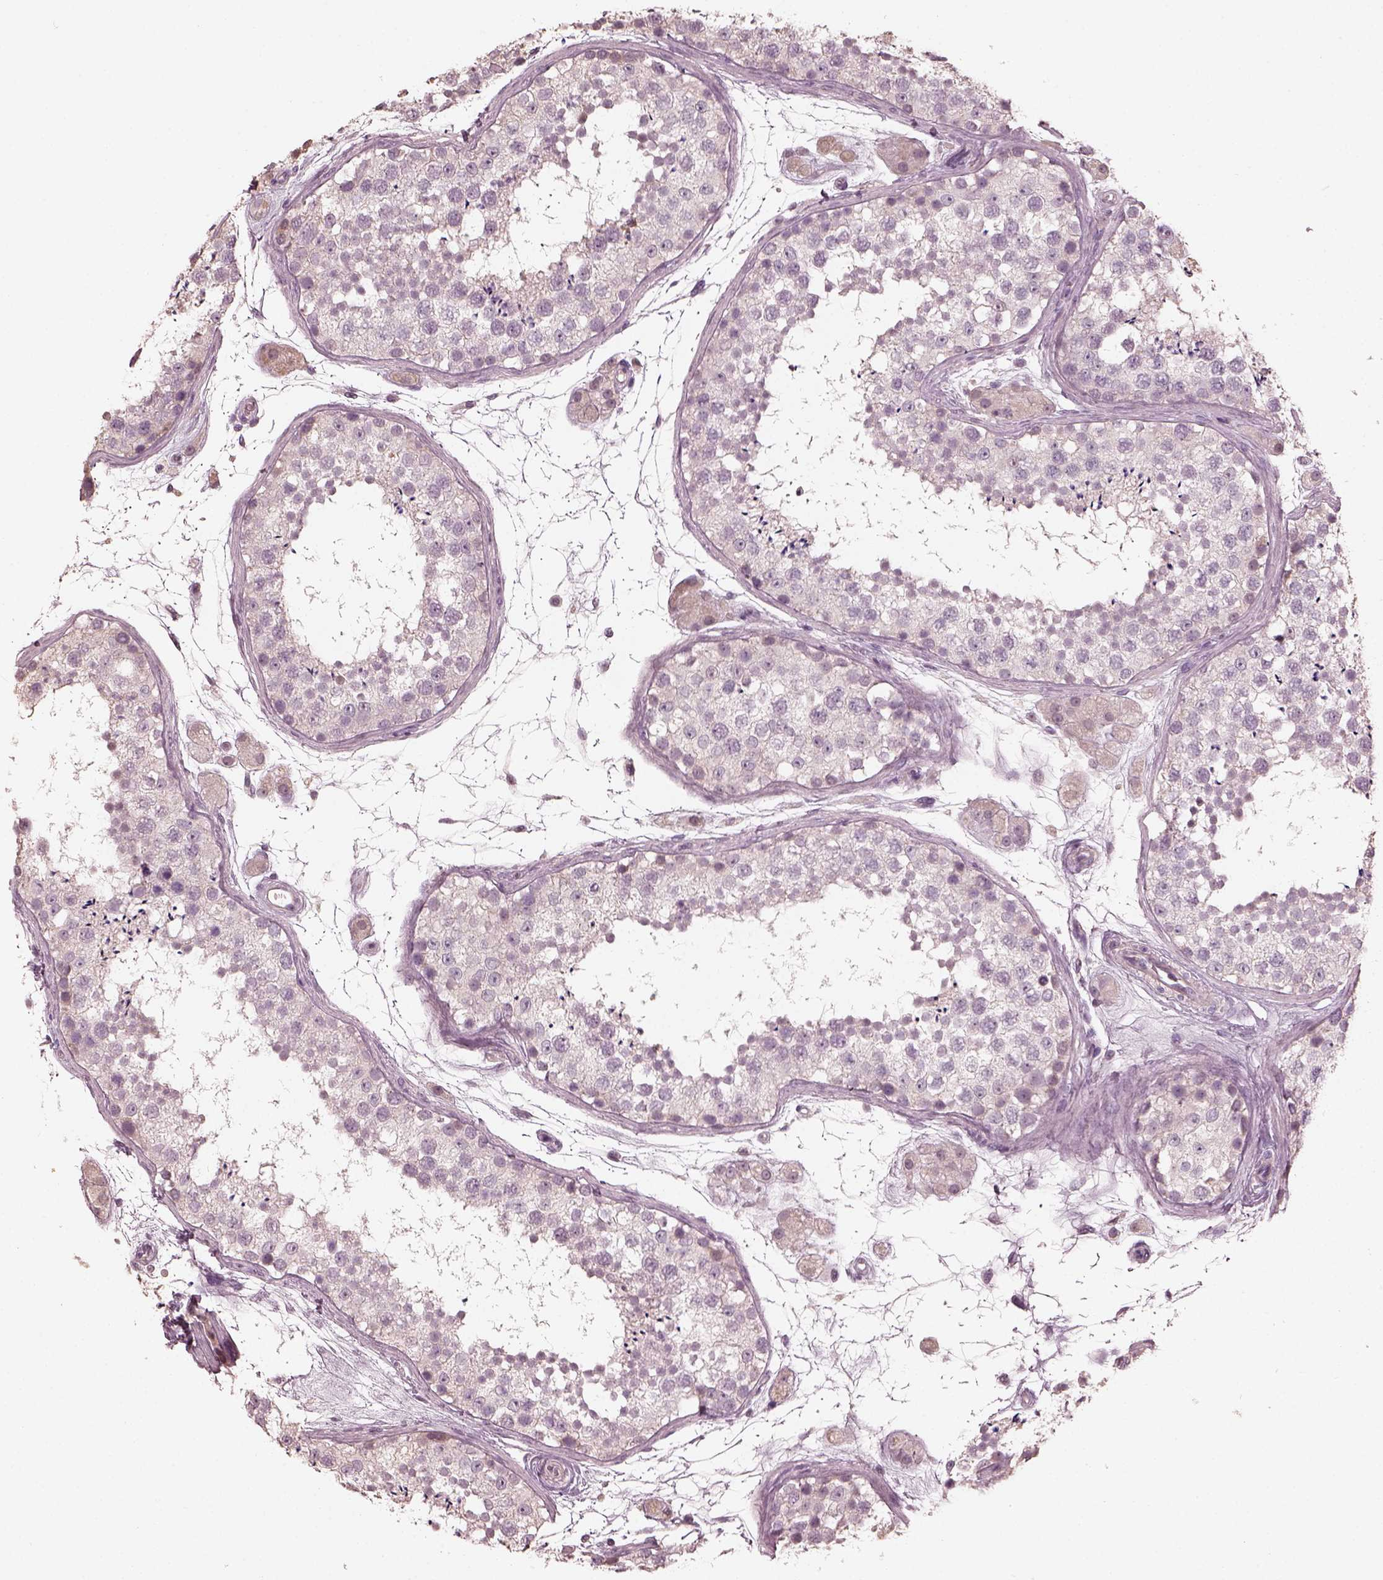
{"staining": {"intensity": "weak", "quantity": "<25%", "location": "cytoplasmic/membranous"}, "tissue": "testis", "cell_type": "Cells in seminiferous ducts", "image_type": "normal", "snomed": [{"axis": "morphology", "description": "Normal tissue, NOS"}, {"axis": "topography", "description": "Testis"}], "caption": "Immunohistochemistry photomicrograph of benign testis stained for a protein (brown), which shows no staining in cells in seminiferous ducts.", "gene": "OPTC", "patient": {"sex": "male", "age": 41}}